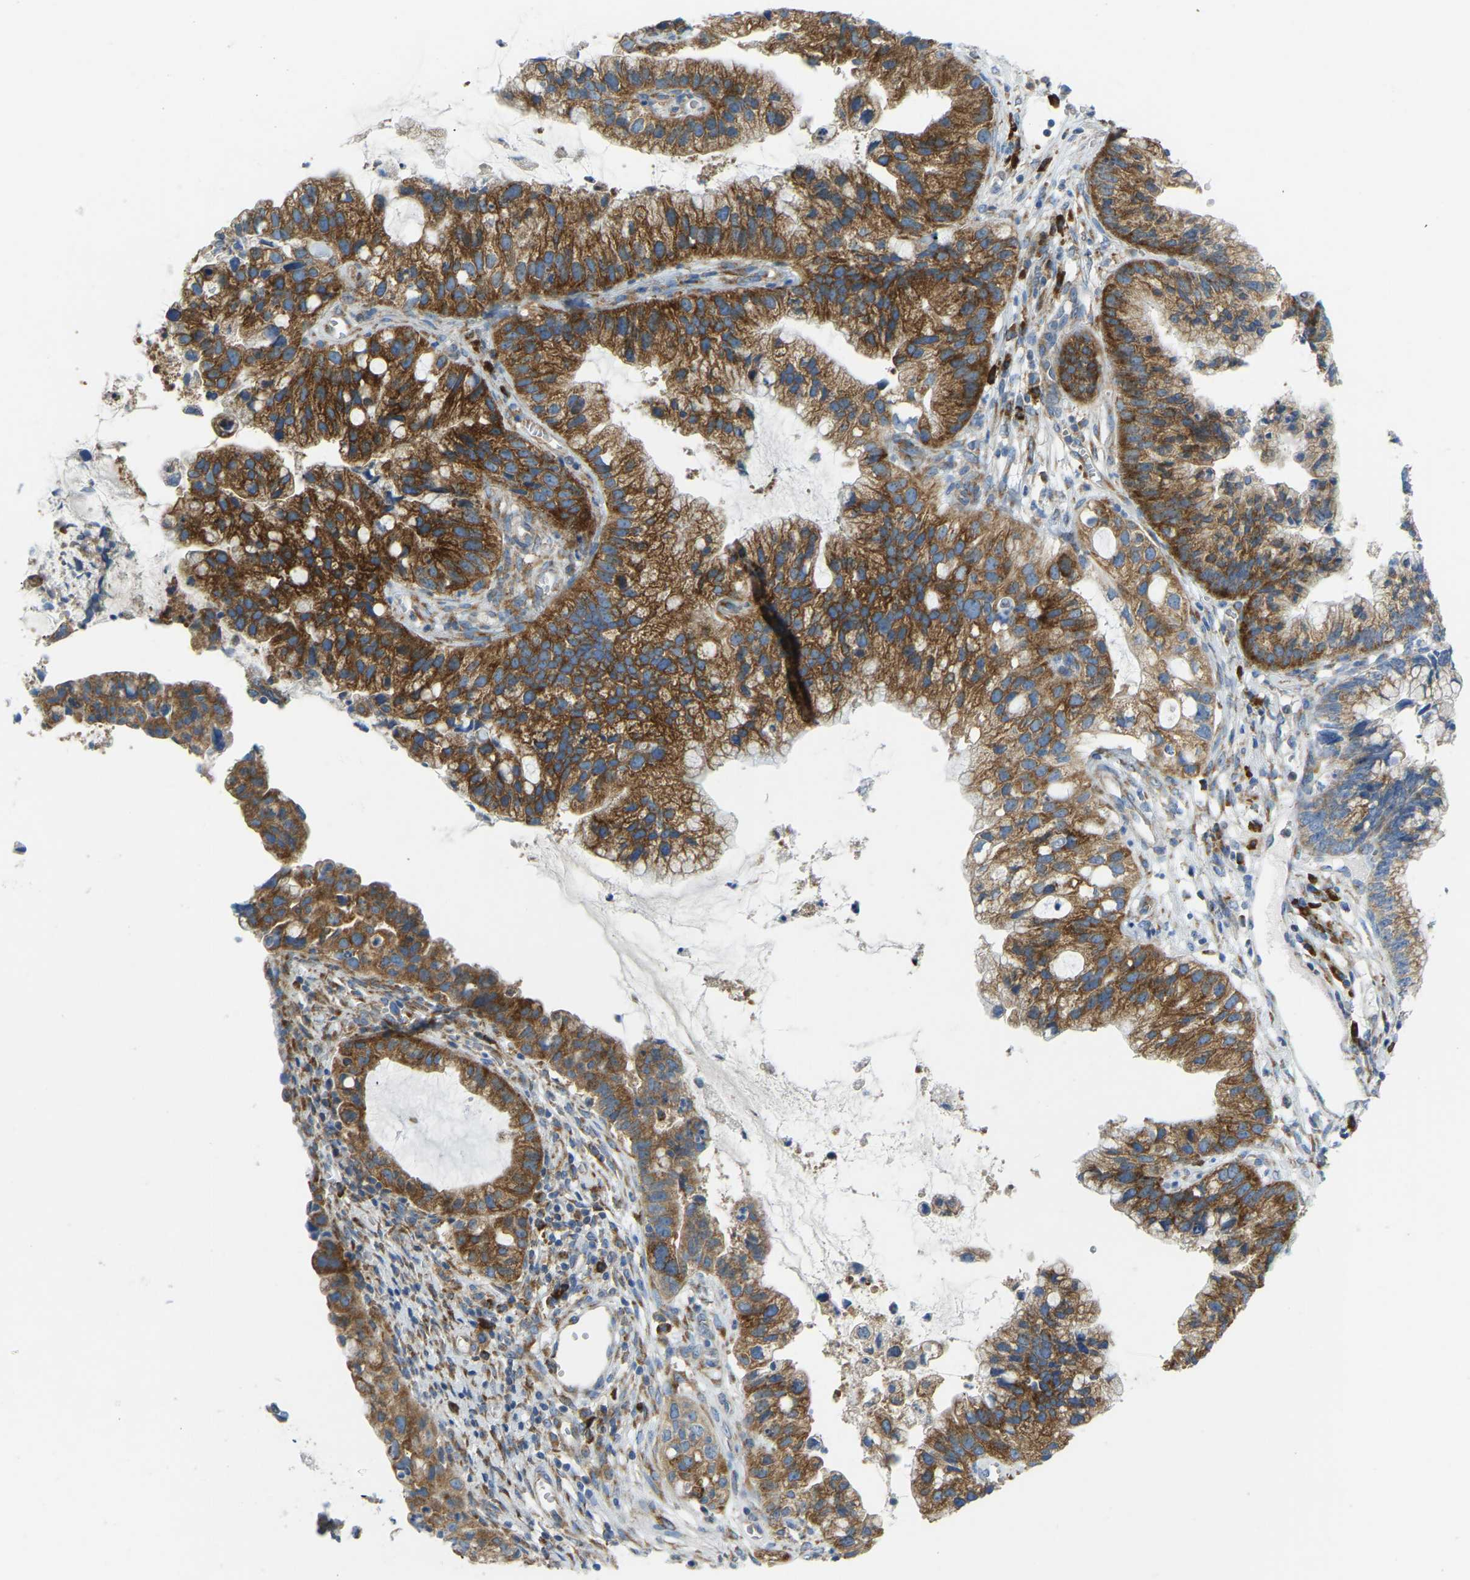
{"staining": {"intensity": "strong", "quantity": ">75%", "location": "cytoplasmic/membranous"}, "tissue": "cervical cancer", "cell_type": "Tumor cells", "image_type": "cancer", "snomed": [{"axis": "morphology", "description": "Adenocarcinoma, NOS"}, {"axis": "topography", "description": "Cervix"}], "caption": "About >75% of tumor cells in cervical cancer display strong cytoplasmic/membranous protein expression as visualized by brown immunohistochemical staining.", "gene": "SND1", "patient": {"sex": "female", "age": 44}}